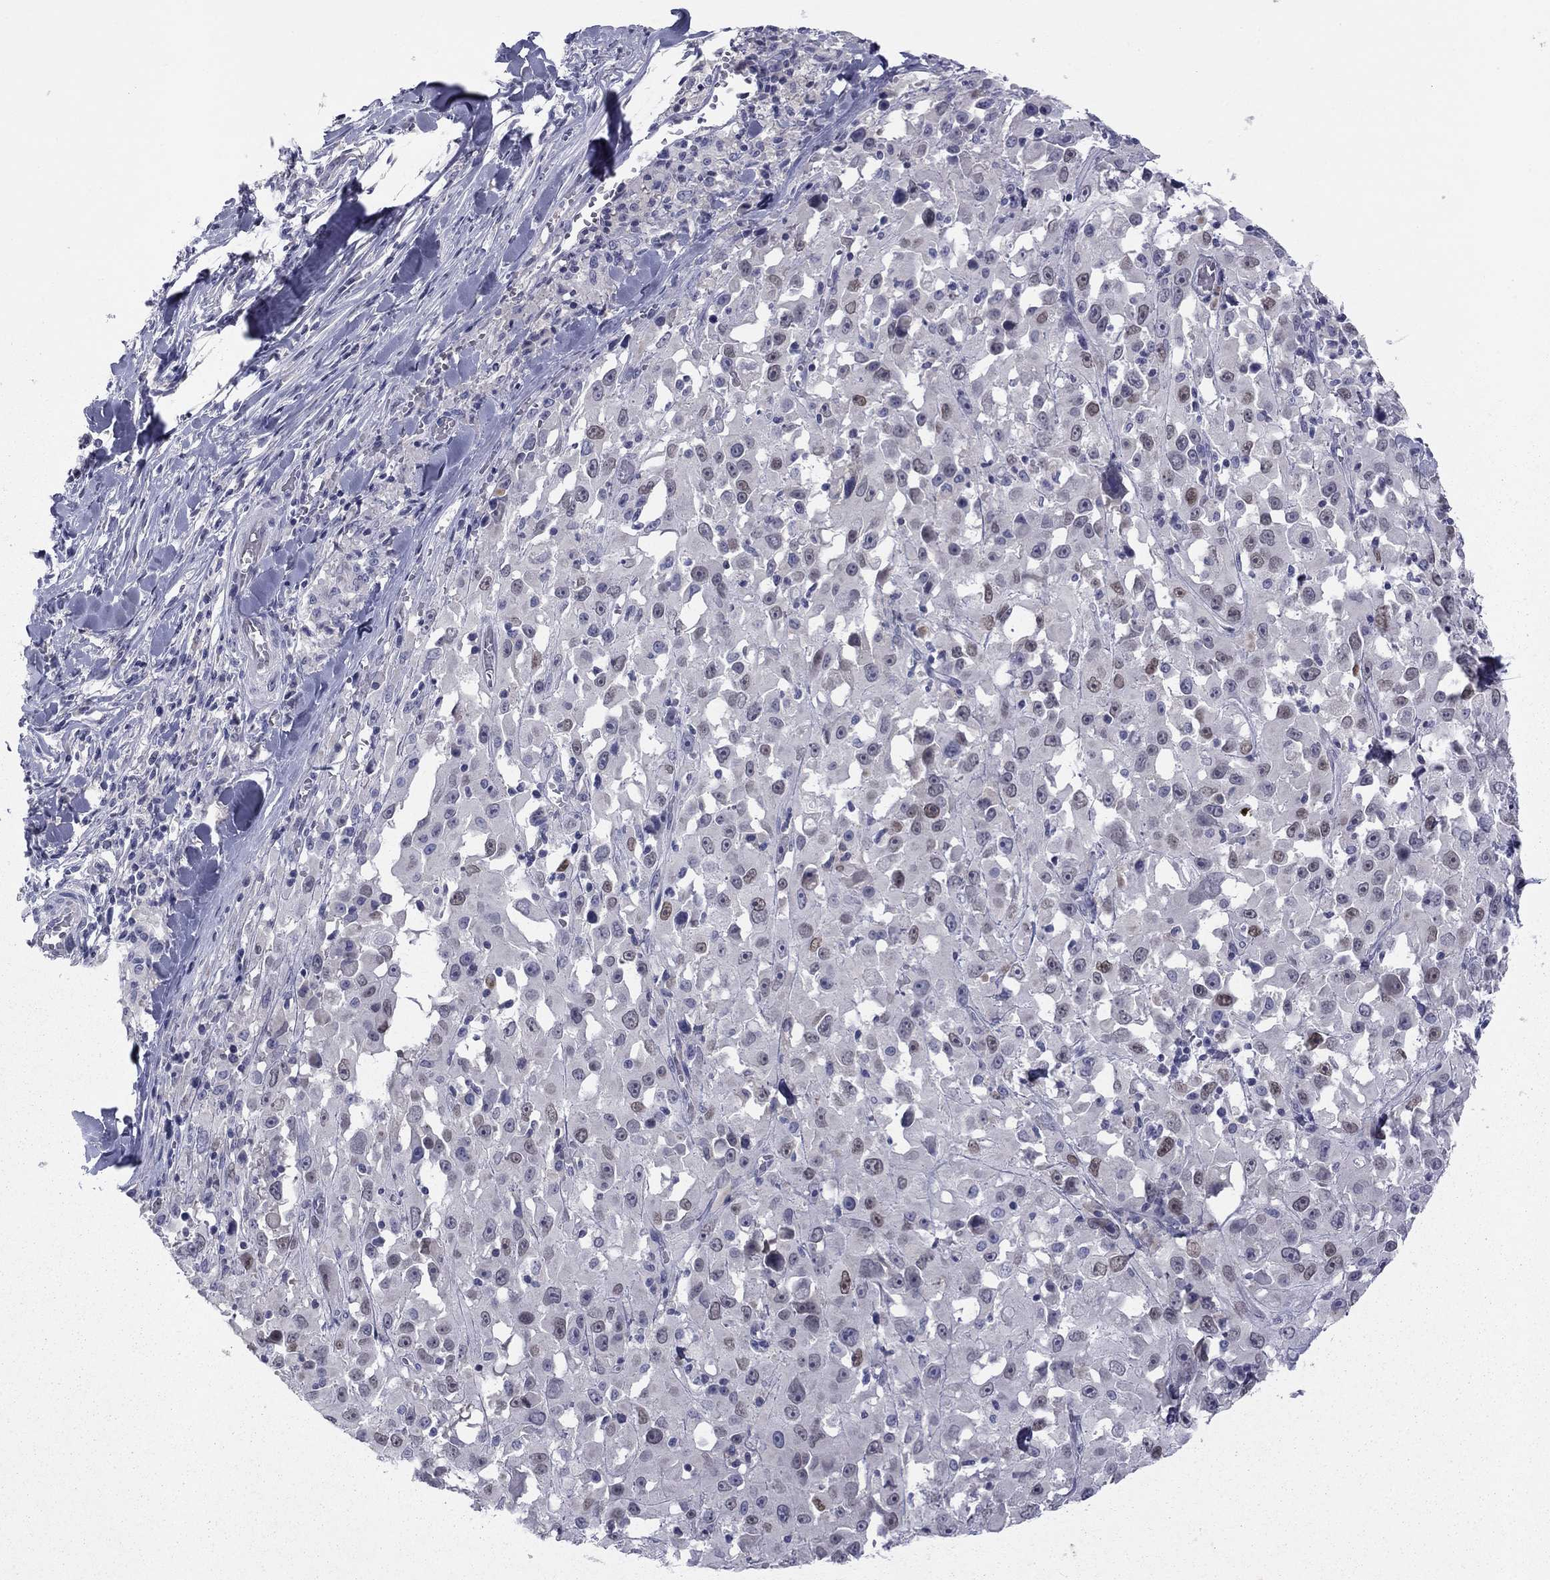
{"staining": {"intensity": "negative", "quantity": "none", "location": "none"}, "tissue": "melanoma", "cell_type": "Tumor cells", "image_type": "cancer", "snomed": [{"axis": "morphology", "description": "Malignant melanoma, Metastatic site"}, {"axis": "topography", "description": "Lymph node"}], "caption": "This is an IHC image of human melanoma. There is no expression in tumor cells.", "gene": "TFAP2B", "patient": {"sex": "male", "age": 50}}